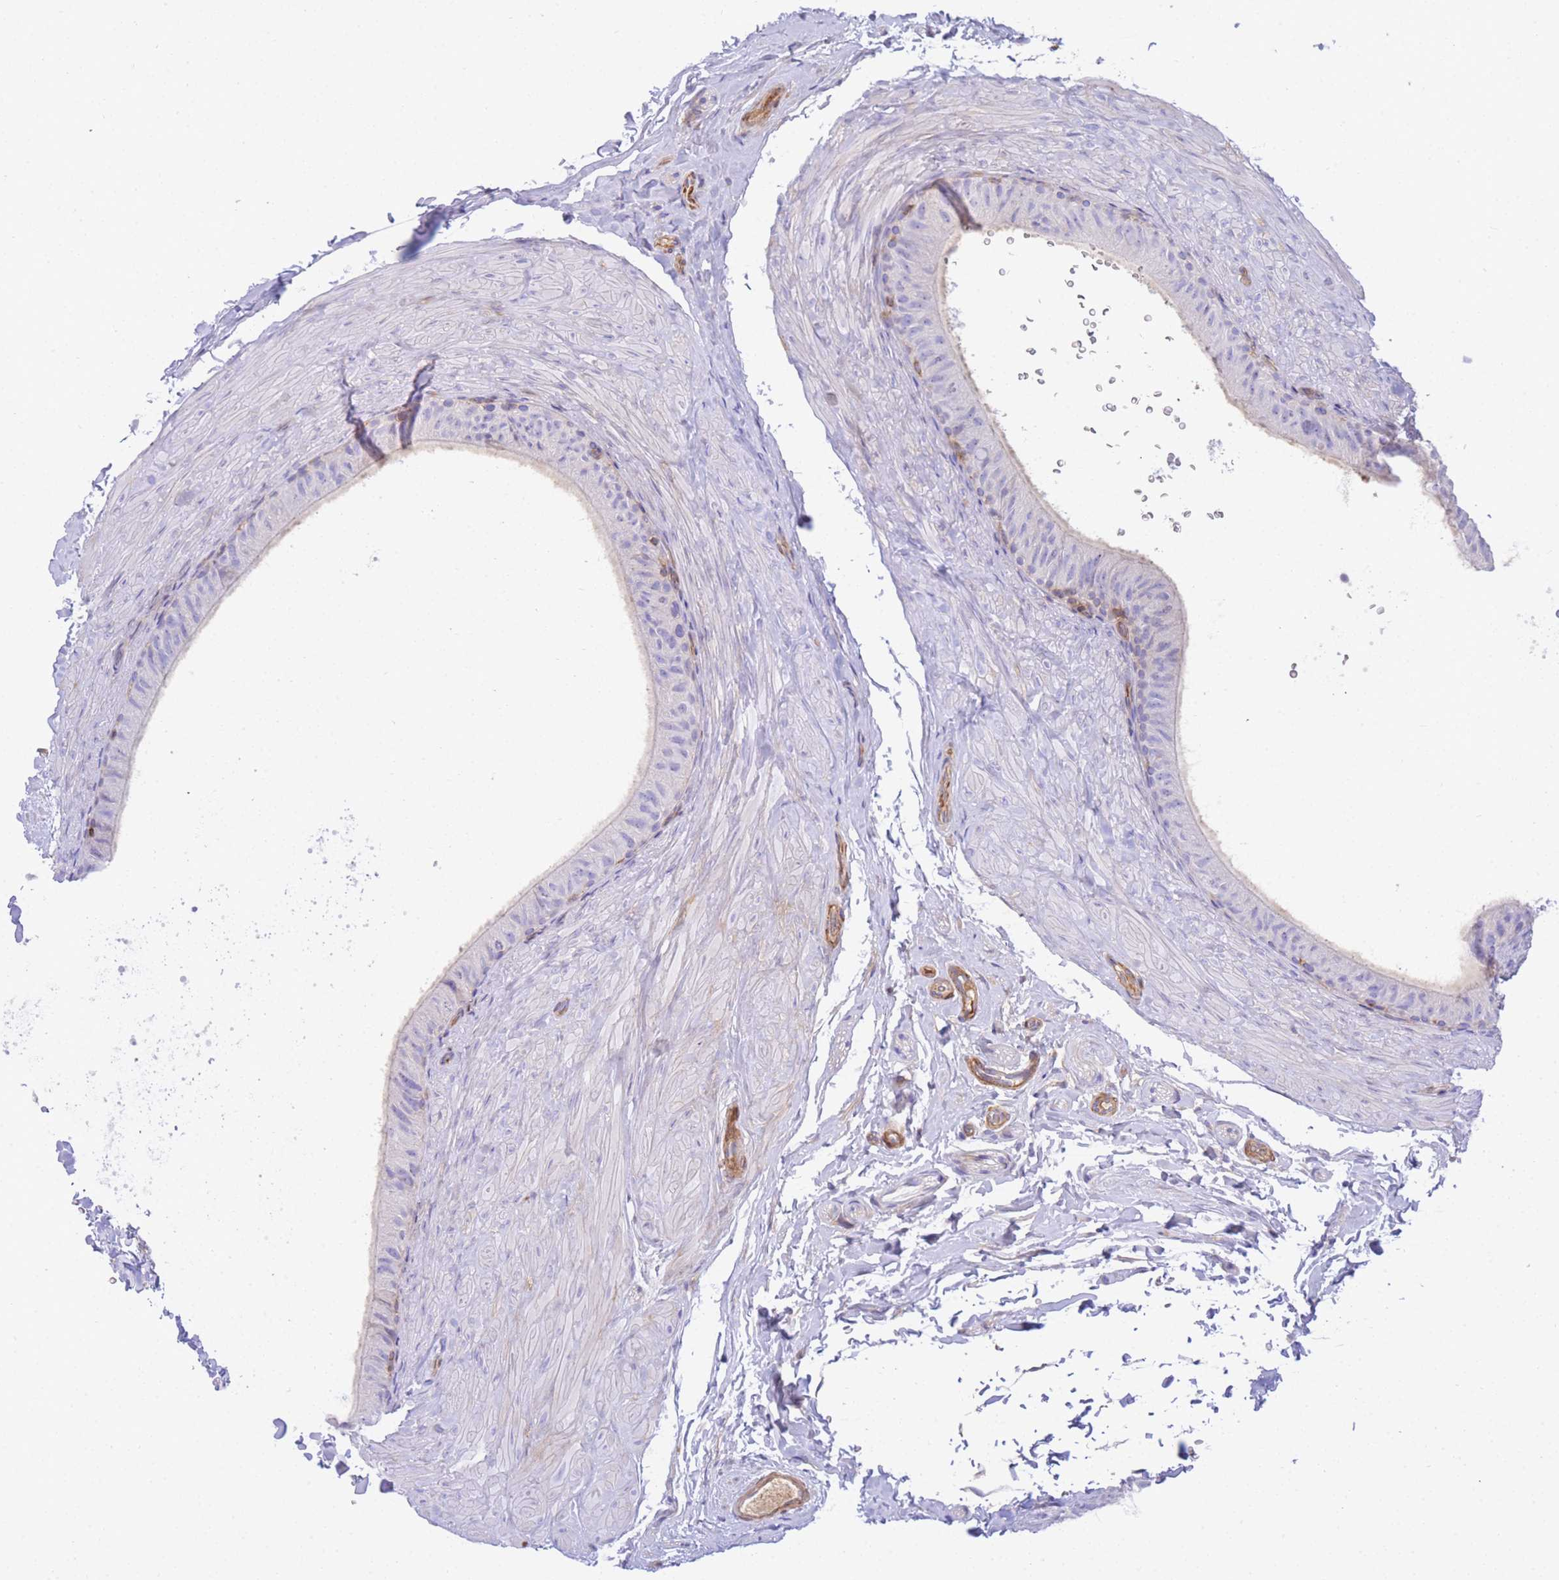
{"staining": {"intensity": "negative", "quantity": "none", "location": "none"}, "tissue": "epididymis", "cell_type": "Glandular cells", "image_type": "normal", "snomed": [{"axis": "morphology", "description": "Normal tissue, NOS"}, {"axis": "topography", "description": "Epididymis"}], "caption": "The immunohistochemistry histopathology image has no significant positivity in glandular cells of epididymis. (Stains: DAB IHC with hematoxylin counter stain, Microscopy: brightfield microscopy at high magnification).", "gene": "FBN3", "patient": {"sex": "male", "age": 49}}